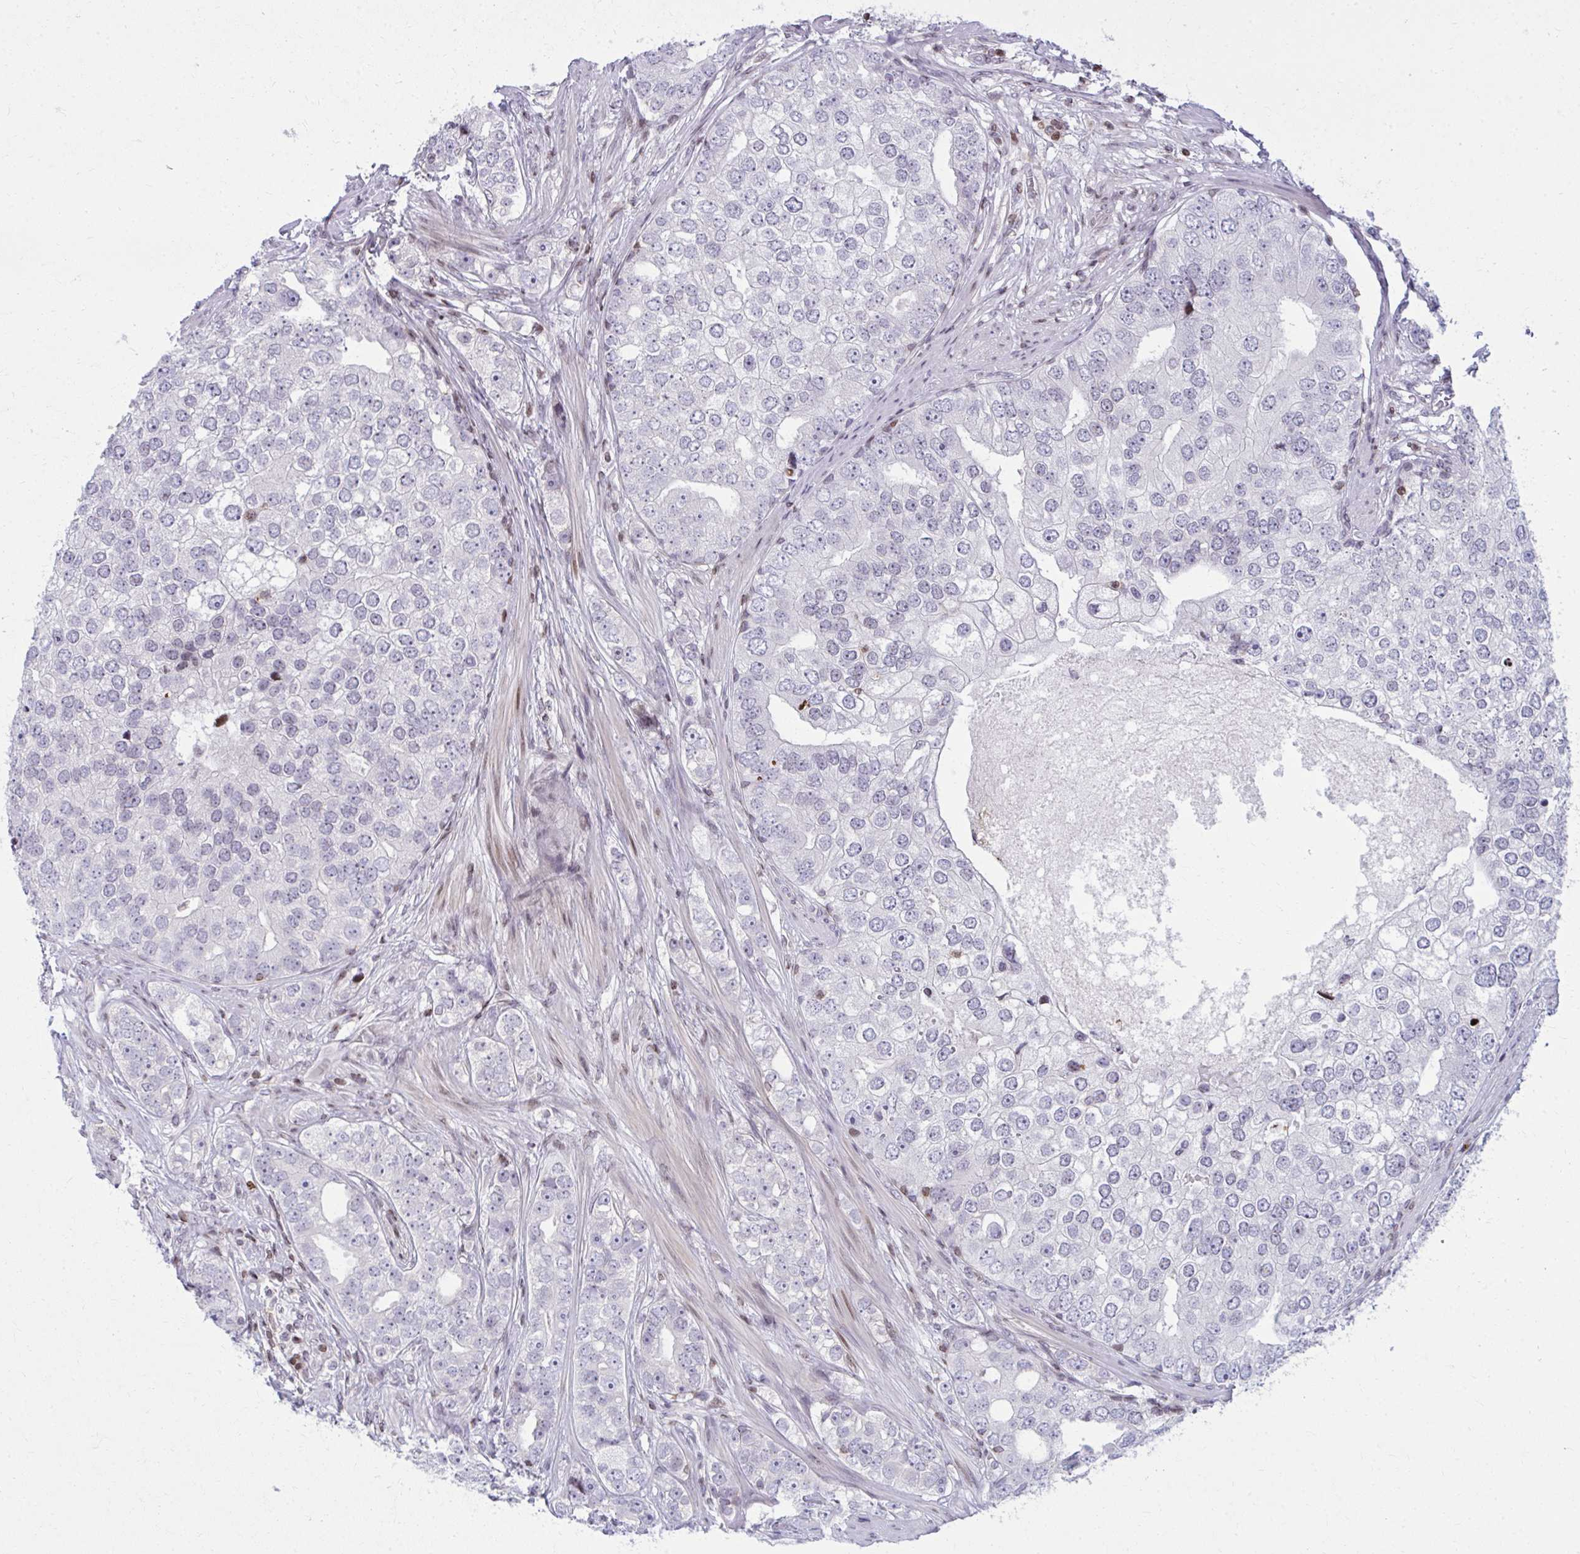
{"staining": {"intensity": "negative", "quantity": "none", "location": "none"}, "tissue": "prostate cancer", "cell_type": "Tumor cells", "image_type": "cancer", "snomed": [{"axis": "morphology", "description": "Adenocarcinoma, High grade"}, {"axis": "topography", "description": "Prostate"}], "caption": "Photomicrograph shows no protein staining in tumor cells of prostate cancer (adenocarcinoma (high-grade)) tissue.", "gene": "AP5M1", "patient": {"sex": "male", "age": 60}}